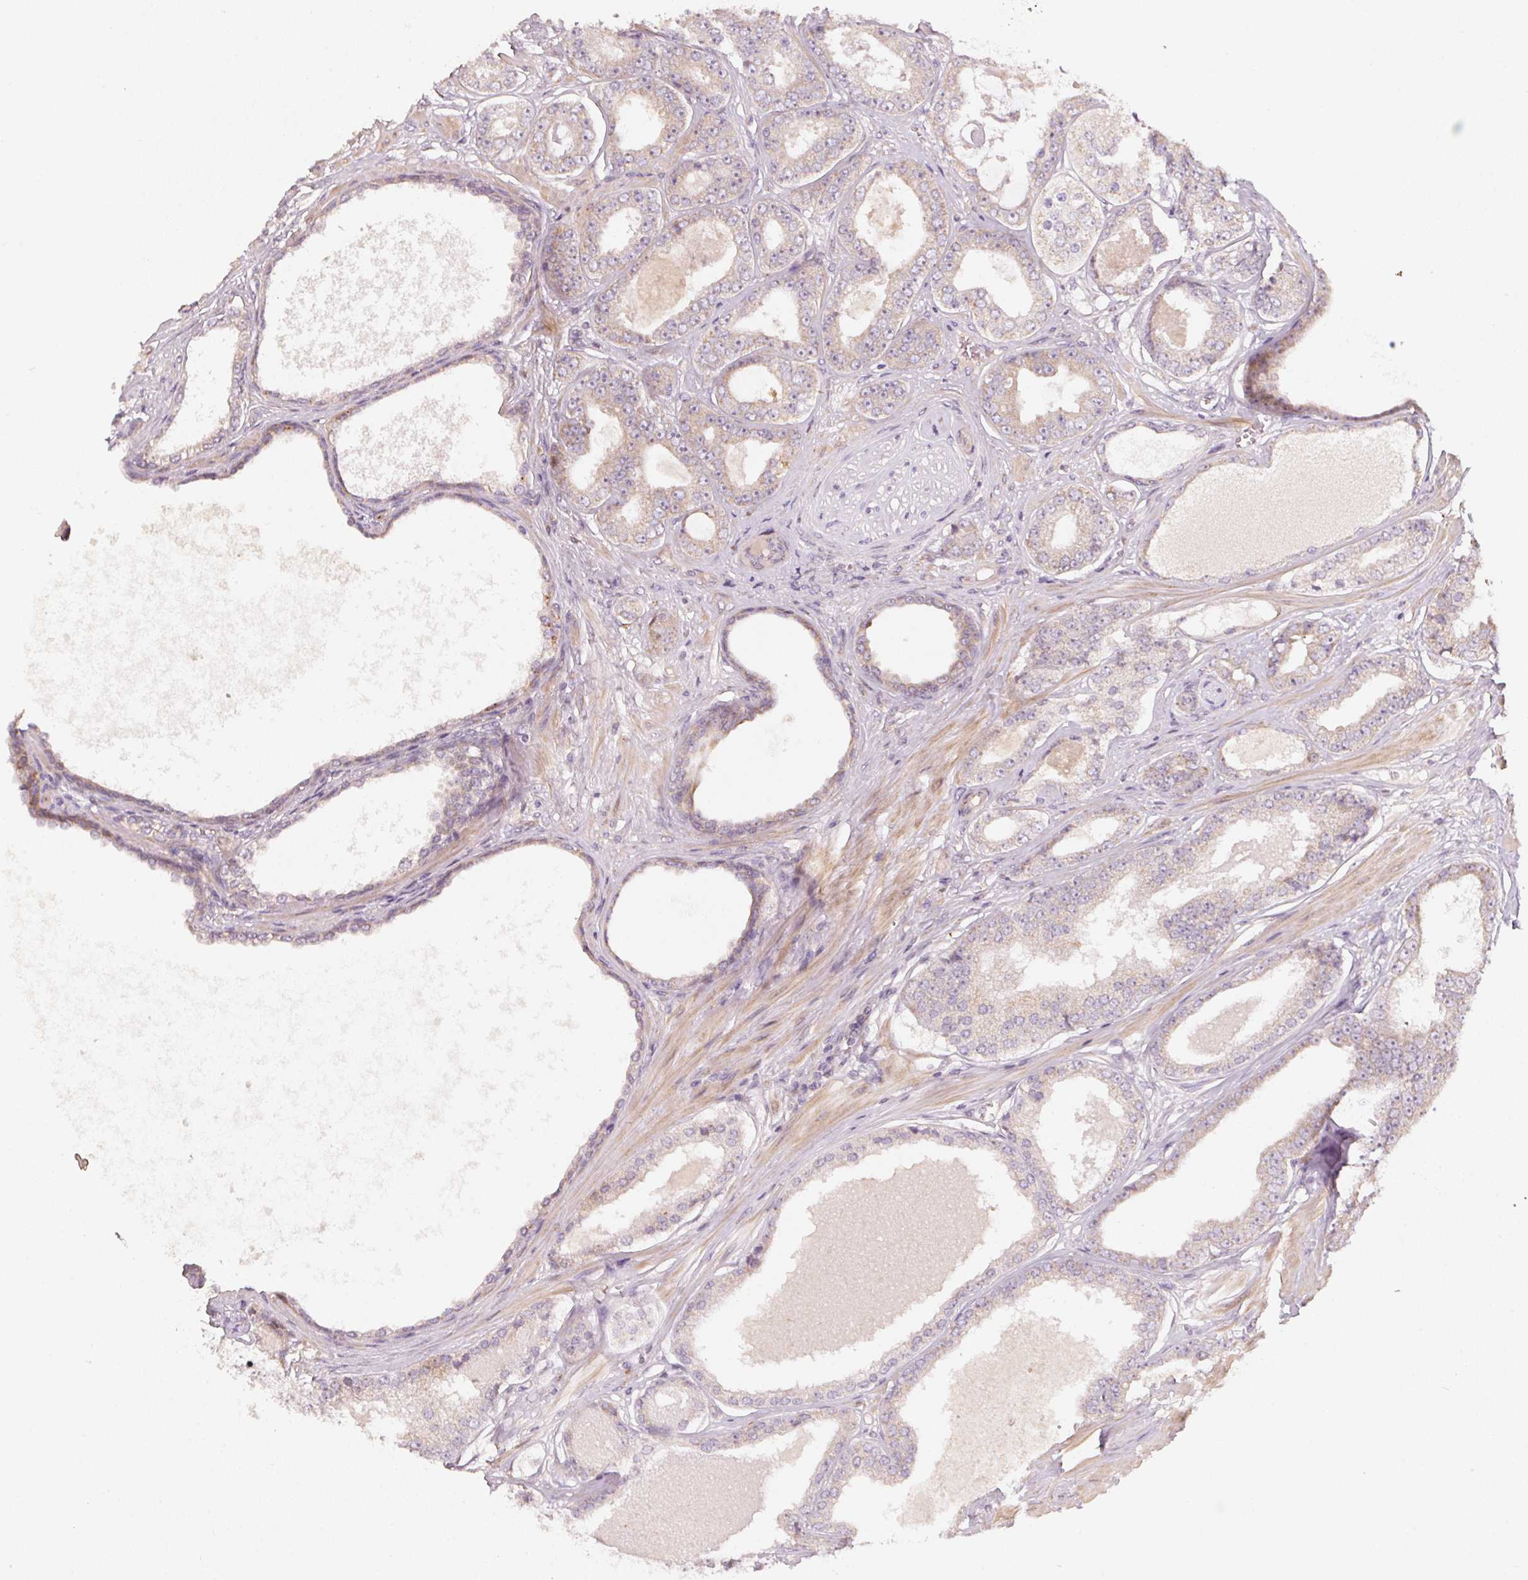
{"staining": {"intensity": "weak", "quantity": "25%-75%", "location": "cytoplasmic/membranous"}, "tissue": "prostate cancer", "cell_type": "Tumor cells", "image_type": "cancer", "snomed": [{"axis": "morphology", "description": "Adenocarcinoma, NOS"}, {"axis": "topography", "description": "Prostate"}], "caption": "Tumor cells display weak cytoplasmic/membranous expression in about 25%-75% of cells in adenocarcinoma (prostate).", "gene": "BLOC1S2", "patient": {"sex": "male", "age": 64}}